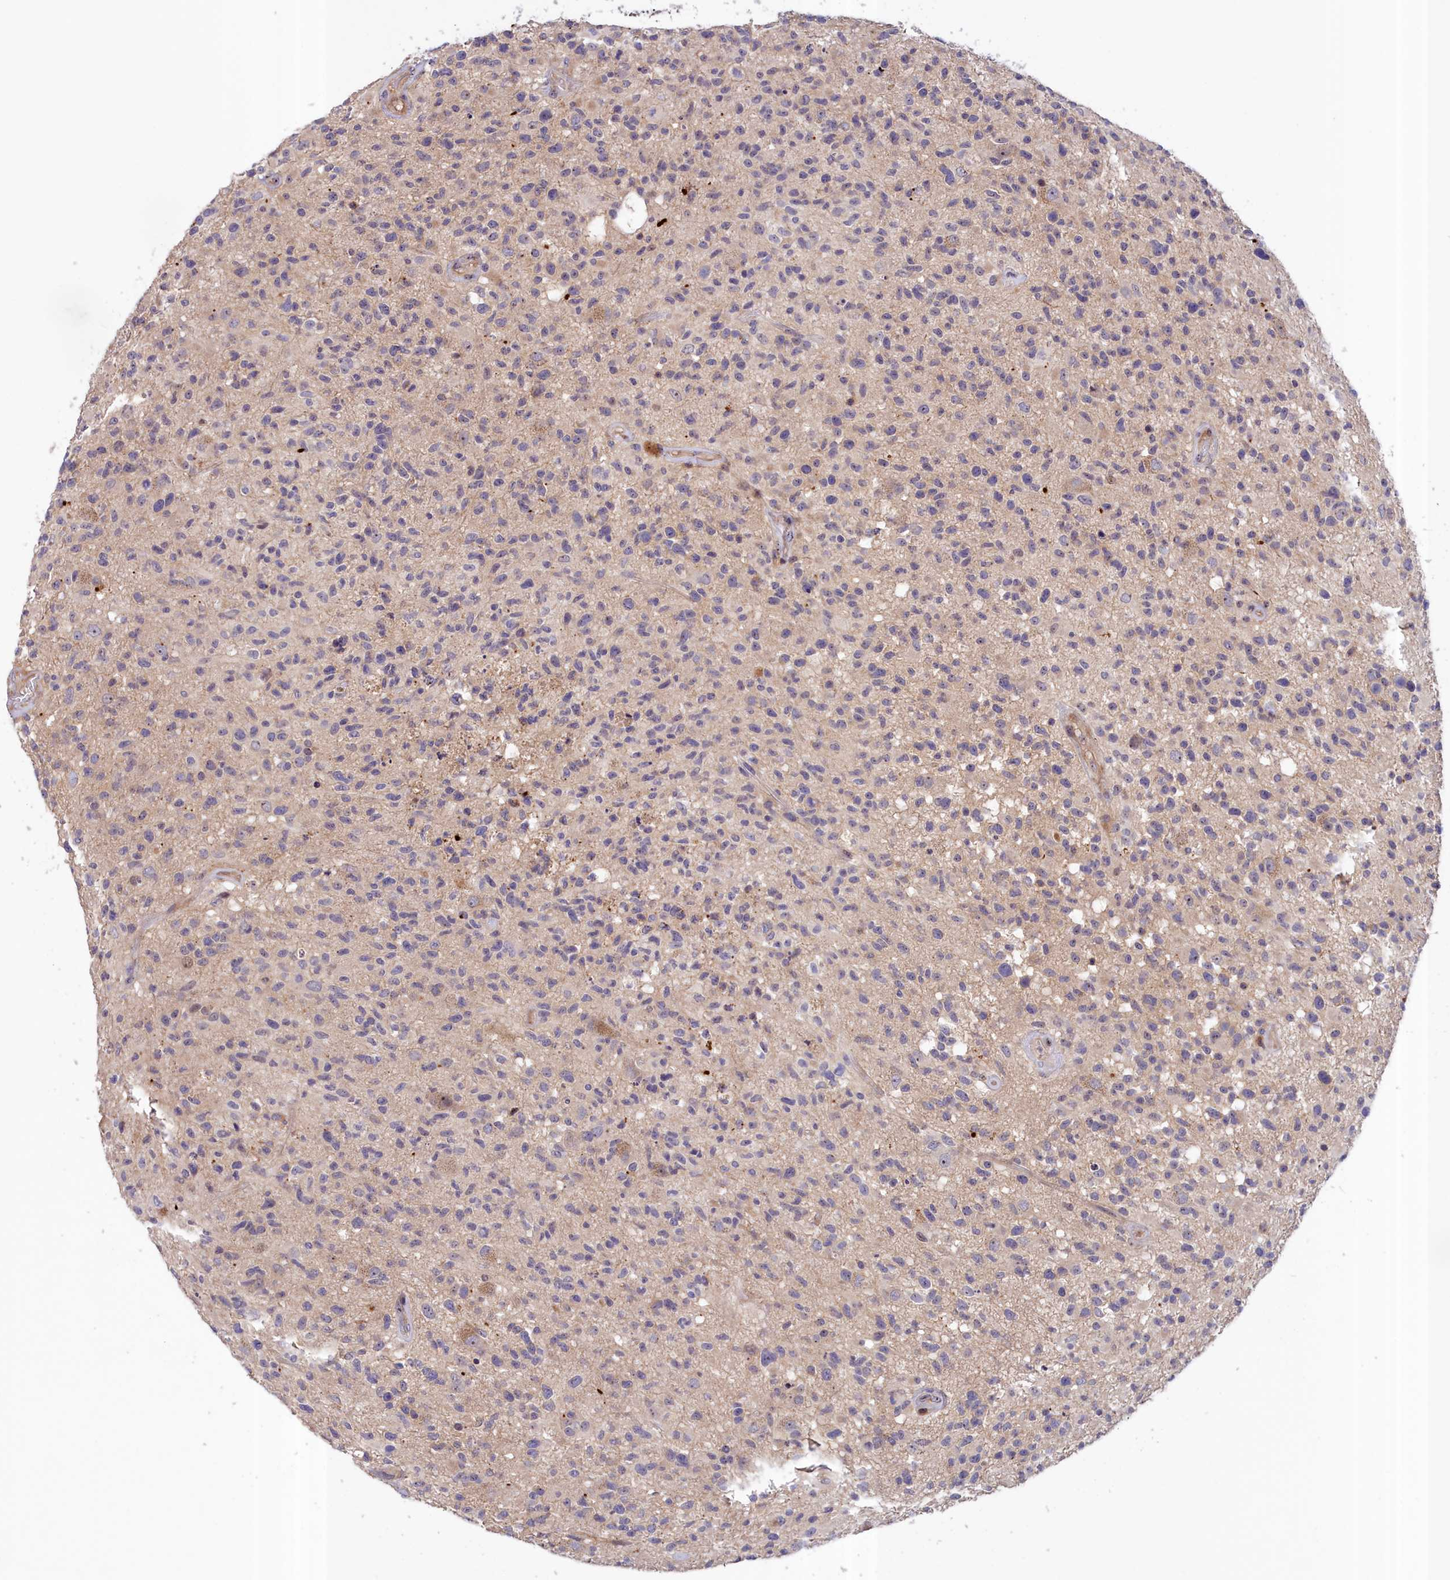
{"staining": {"intensity": "negative", "quantity": "none", "location": "none"}, "tissue": "glioma", "cell_type": "Tumor cells", "image_type": "cancer", "snomed": [{"axis": "morphology", "description": "Glioma, malignant, High grade"}, {"axis": "morphology", "description": "Glioblastoma, NOS"}, {"axis": "topography", "description": "Brain"}], "caption": "Glioma was stained to show a protein in brown. There is no significant expression in tumor cells.", "gene": "NEURL4", "patient": {"sex": "male", "age": 60}}